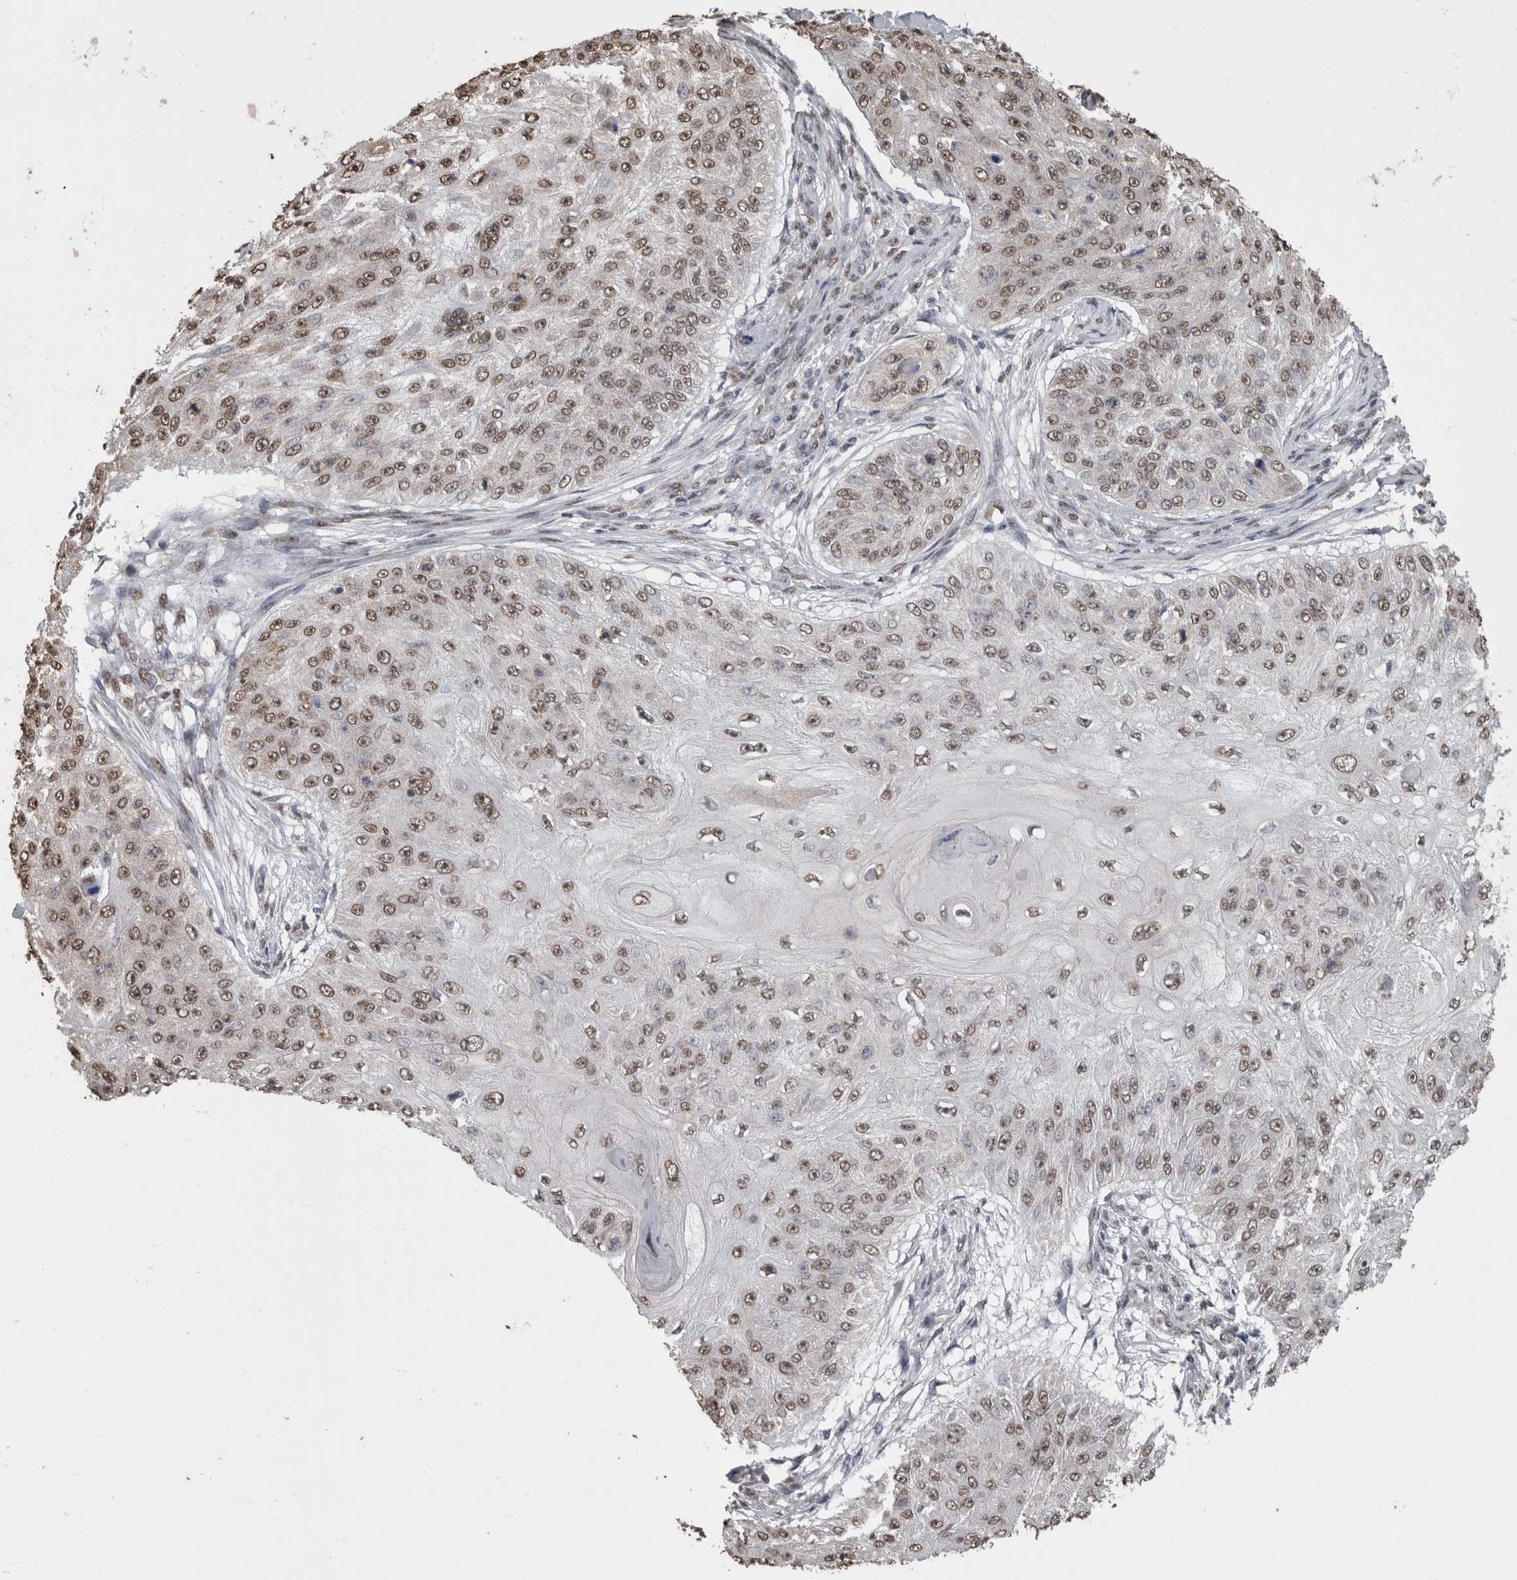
{"staining": {"intensity": "weak", "quantity": ">75%", "location": "nuclear"}, "tissue": "skin cancer", "cell_type": "Tumor cells", "image_type": "cancer", "snomed": [{"axis": "morphology", "description": "Squamous cell carcinoma, NOS"}, {"axis": "topography", "description": "Skin"}], "caption": "Immunohistochemistry micrograph of human squamous cell carcinoma (skin) stained for a protein (brown), which demonstrates low levels of weak nuclear expression in approximately >75% of tumor cells.", "gene": "SMAD7", "patient": {"sex": "female", "age": 80}}